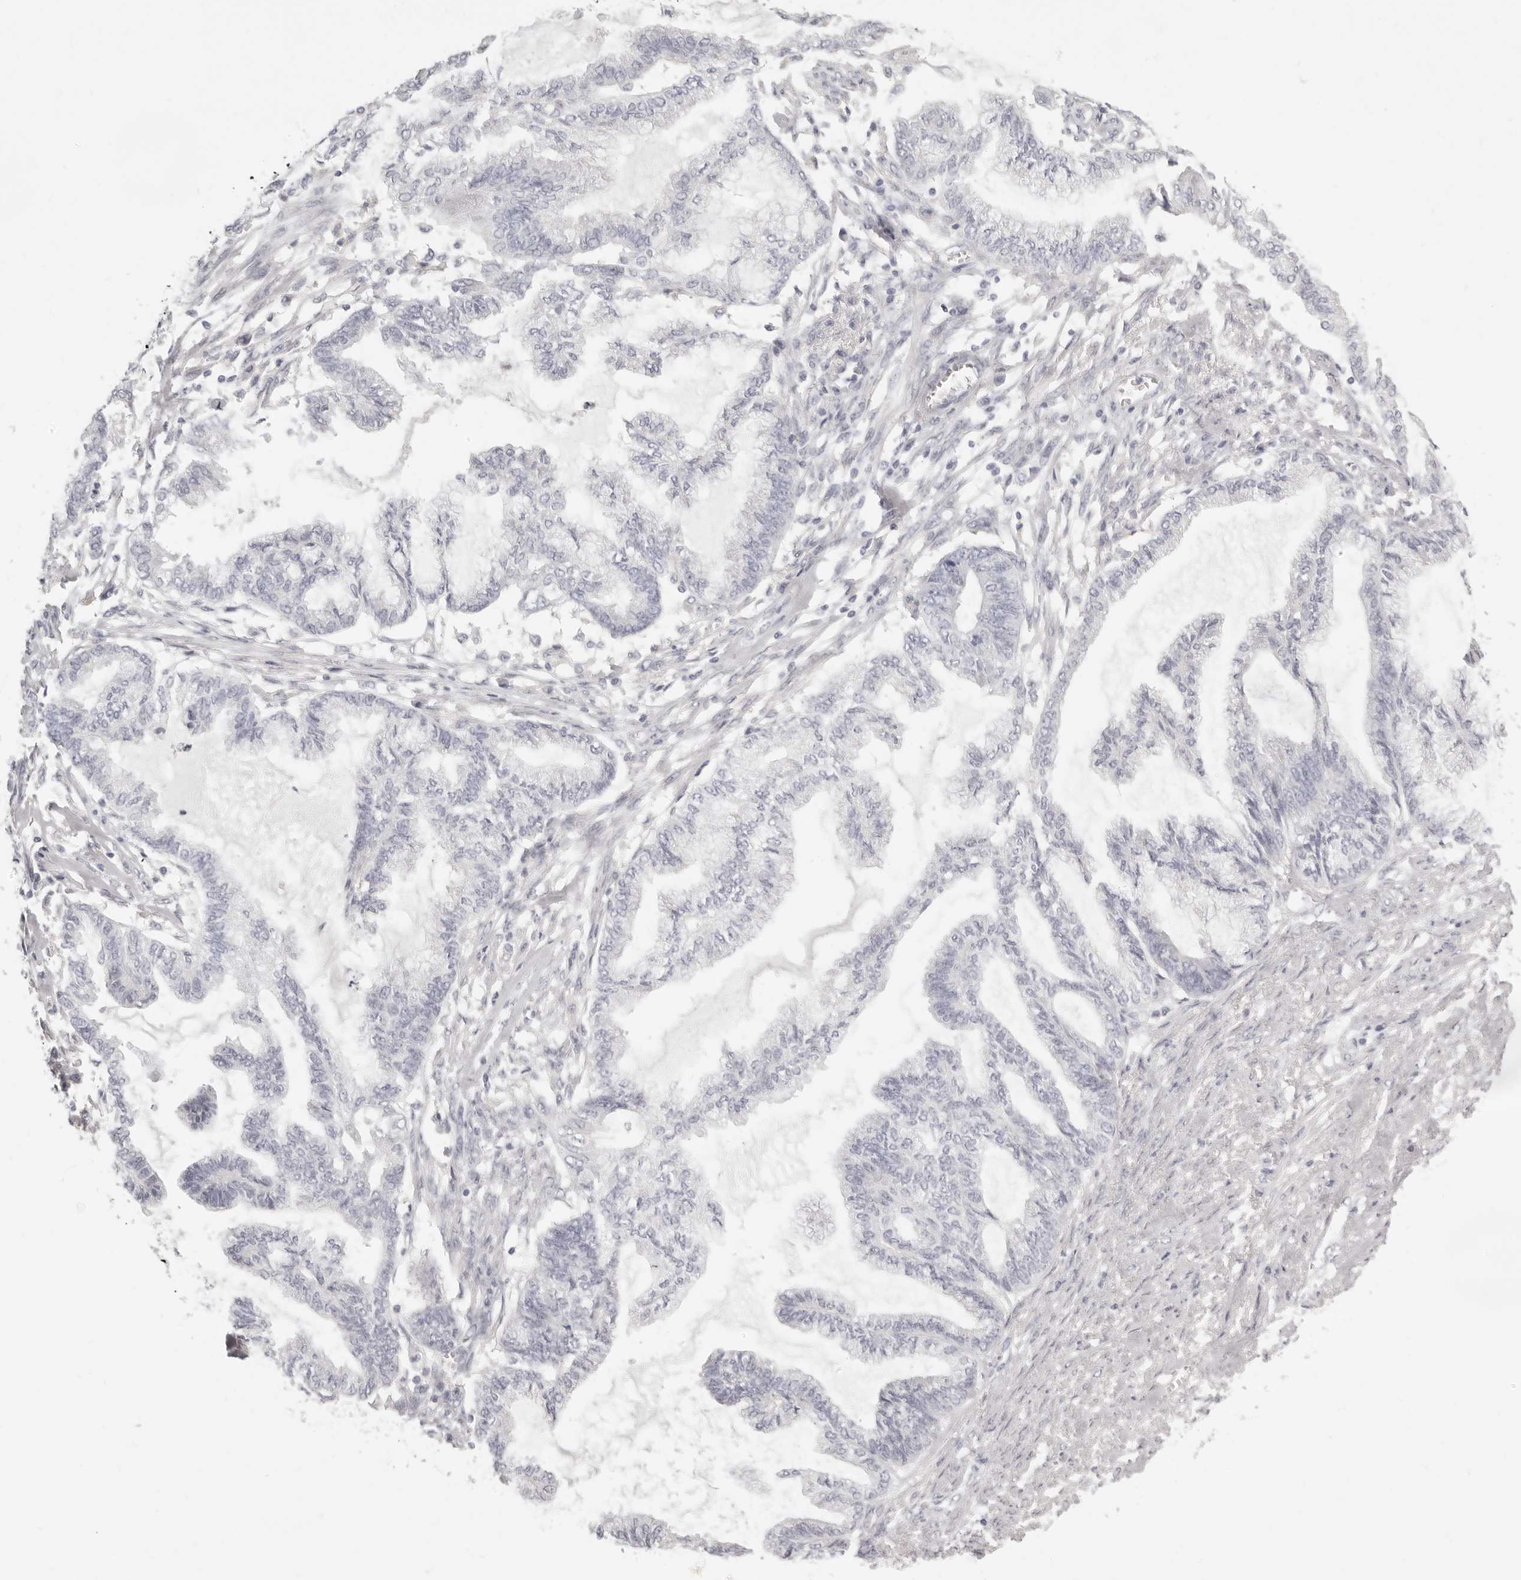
{"staining": {"intensity": "negative", "quantity": "none", "location": "none"}, "tissue": "endometrial cancer", "cell_type": "Tumor cells", "image_type": "cancer", "snomed": [{"axis": "morphology", "description": "Adenocarcinoma, NOS"}, {"axis": "topography", "description": "Endometrium"}], "caption": "This micrograph is of endometrial adenocarcinoma stained with immunohistochemistry to label a protein in brown with the nuclei are counter-stained blue. There is no expression in tumor cells.", "gene": "FABP1", "patient": {"sex": "female", "age": 86}}